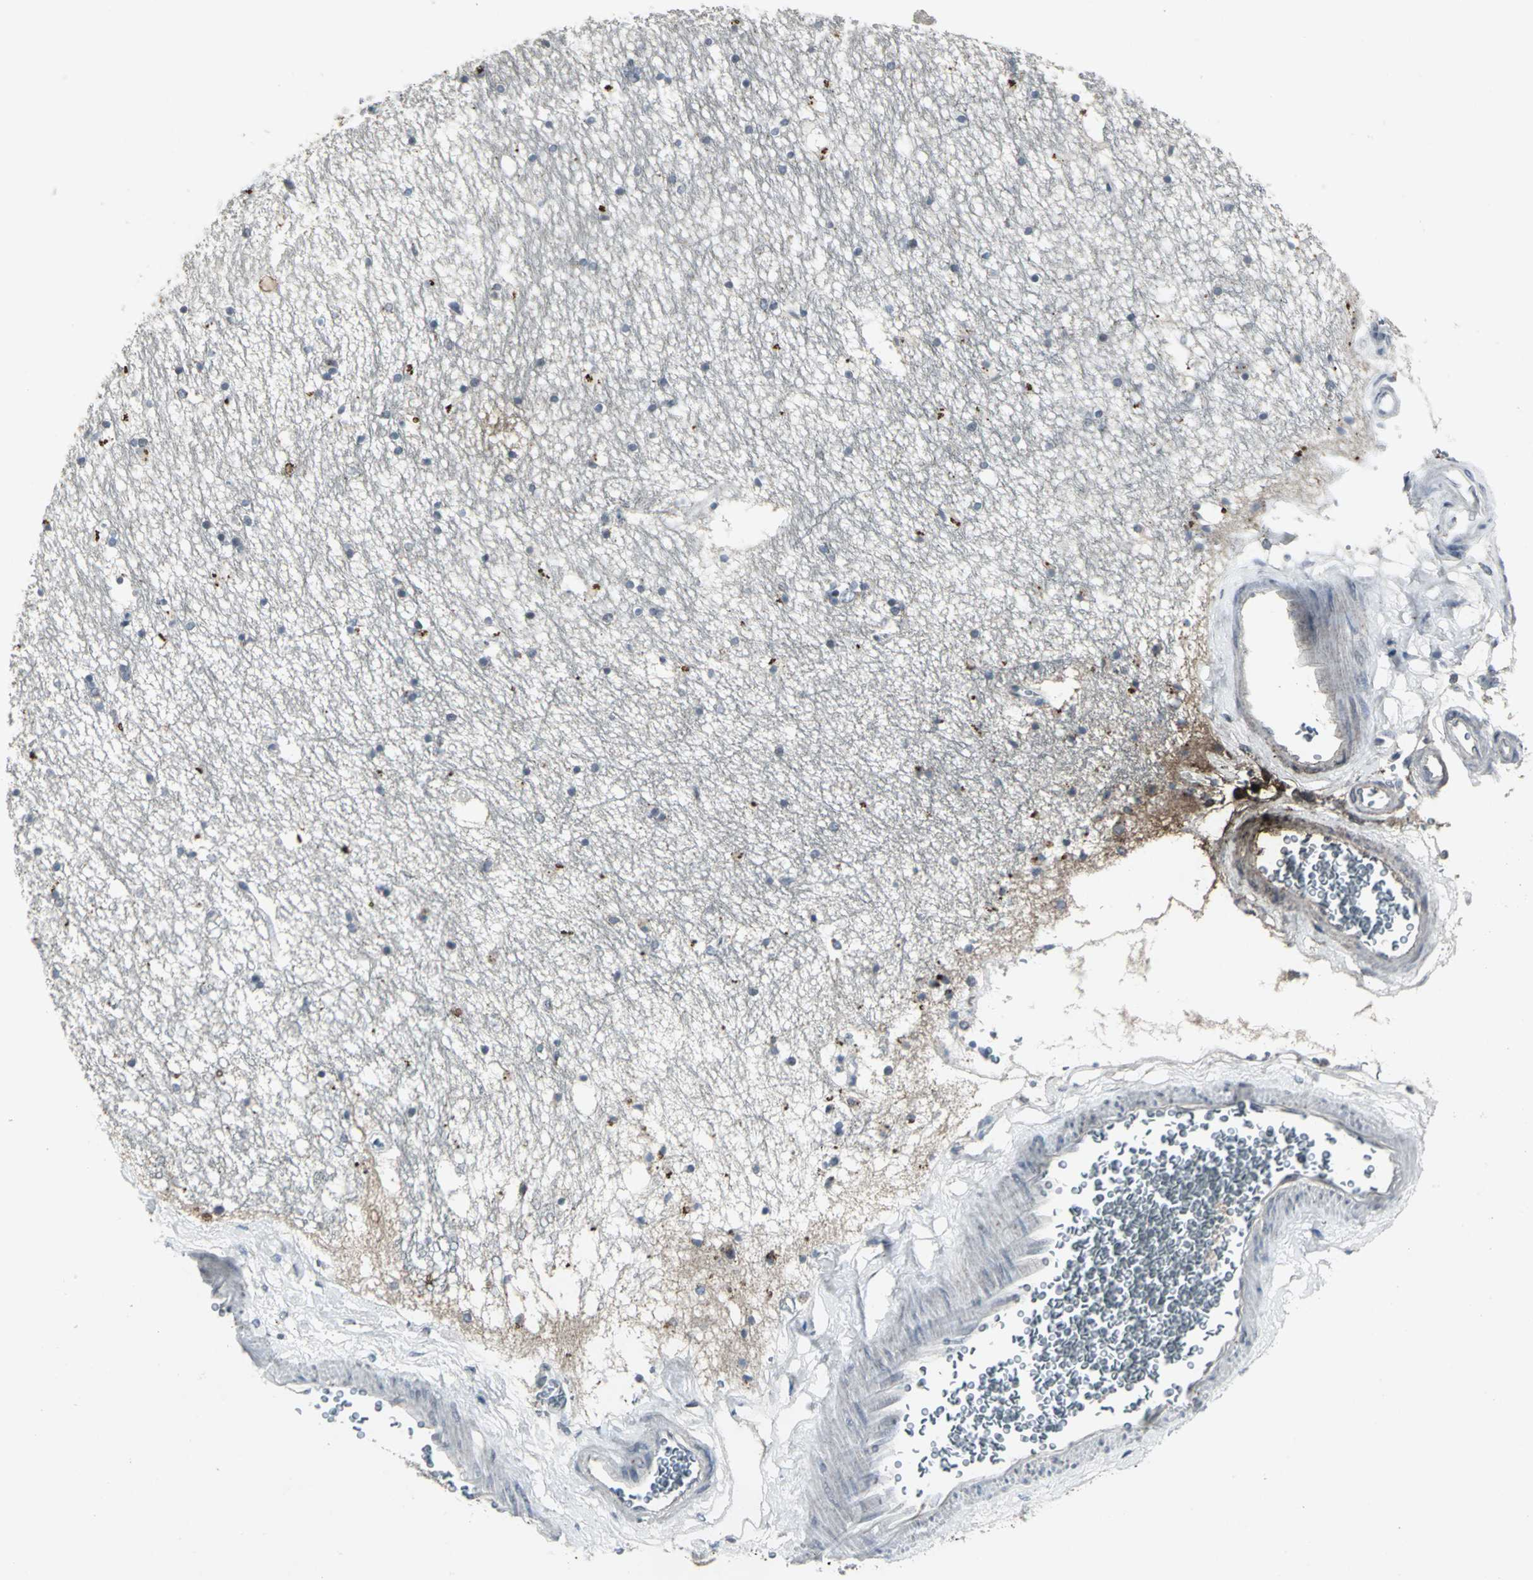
{"staining": {"intensity": "negative", "quantity": "none", "location": "none"}, "tissue": "hippocampus", "cell_type": "Glial cells", "image_type": "normal", "snomed": [{"axis": "morphology", "description": "Normal tissue, NOS"}, {"axis": "topography", "description": "Hippocampus"}], "caption": "Glial cells show no significant staining in normal hippocampus.", "gene": "BMP4", "patient": {"sex": "male", "age": 45}}